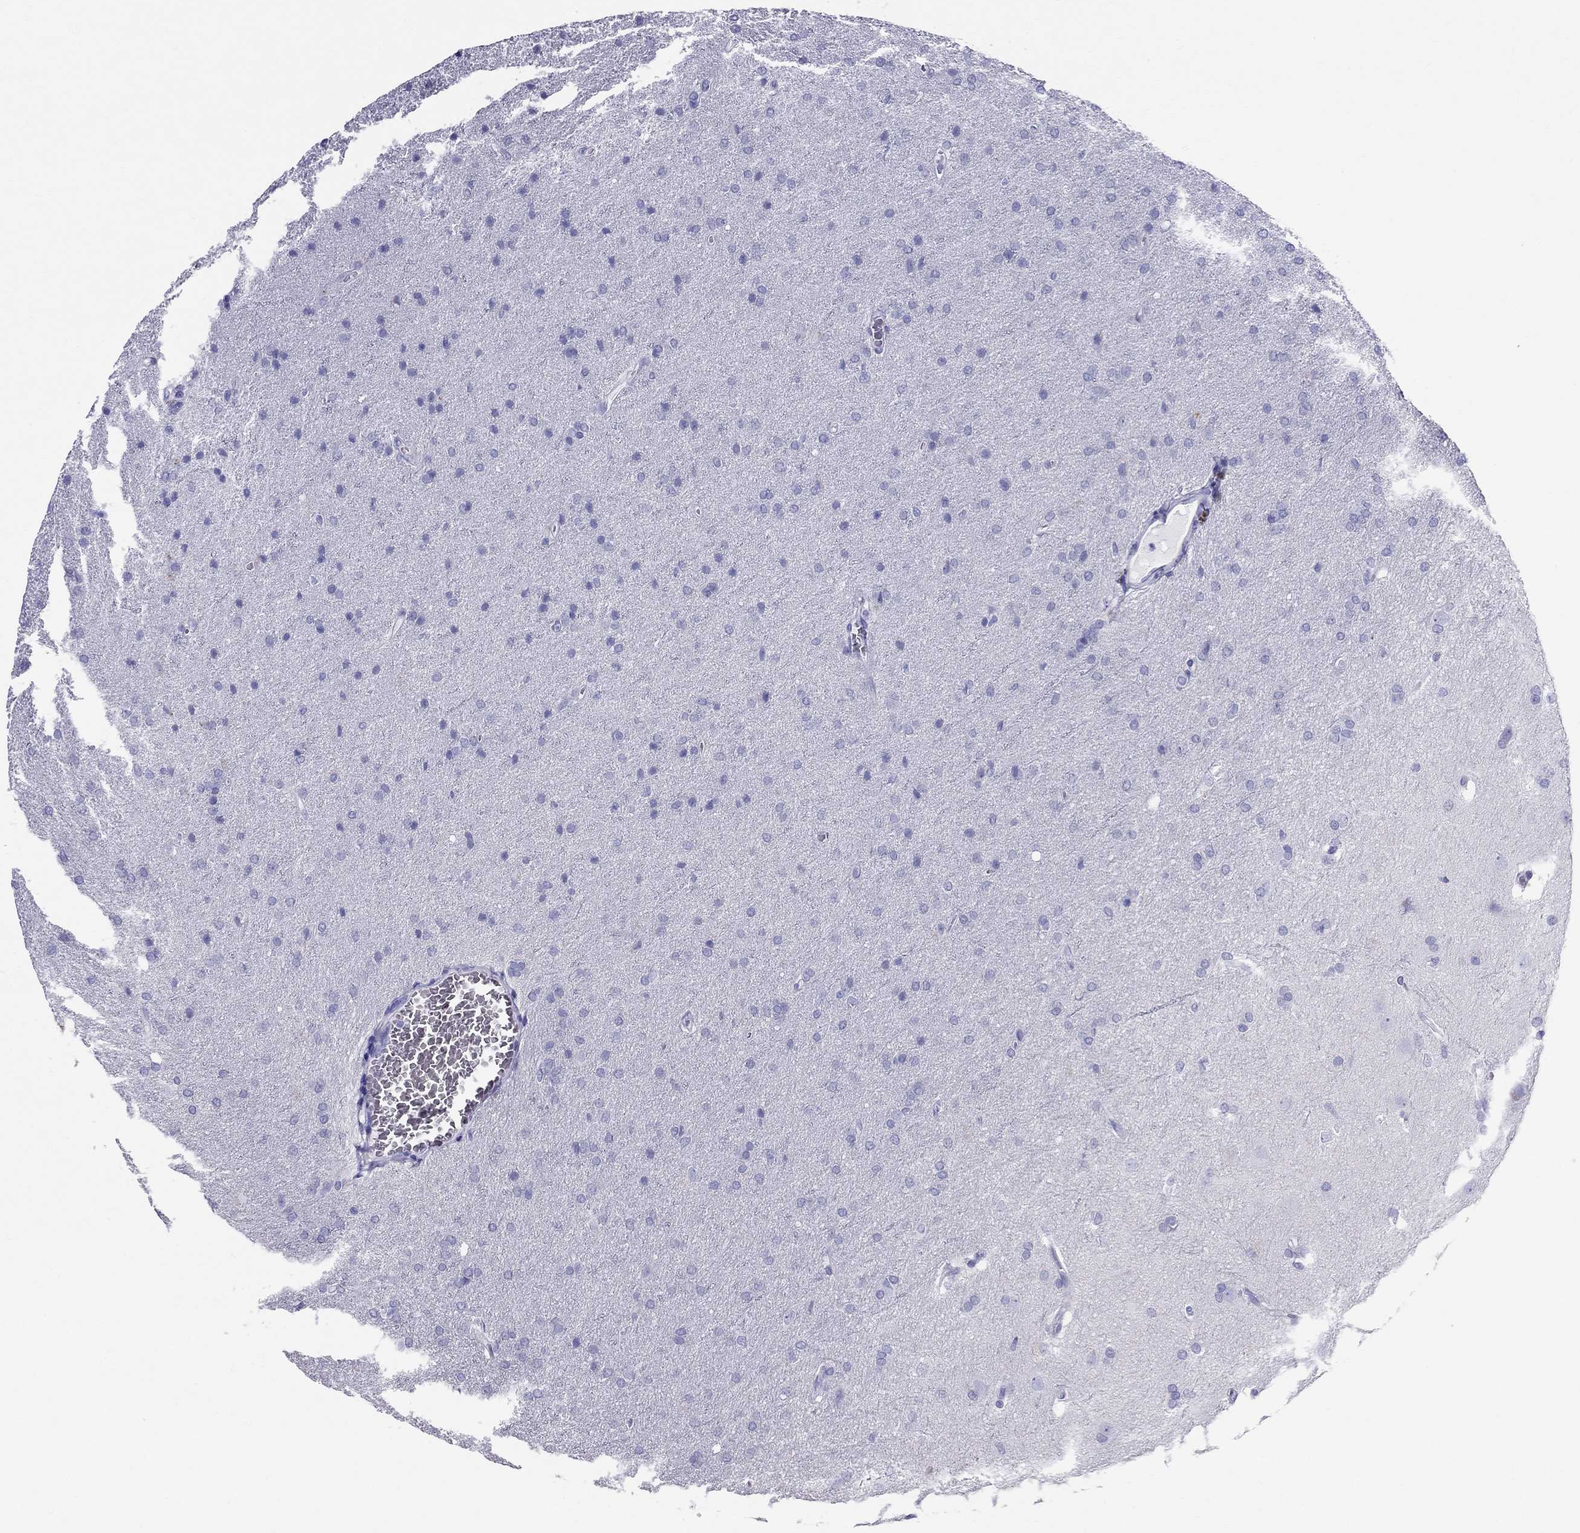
{"staining": {"intensity": "negative", "quantity": "none", "location": "none"}, "tissue": "glioma", "cell_type": "Tumor cells", "image_type": "cancer", "snomed": [{"axis": "morphology", "description": "Glioma, malignant, Low grade"}, {"axis": "topography", "description": "Brain"}], "caption": "This is a micrograph of IHC staining of malignant glioma (low-grade), which shows no positivity in tumor cells.", "gene": "DNAAF6", "patient": {"sex": "female", "age": 32}}